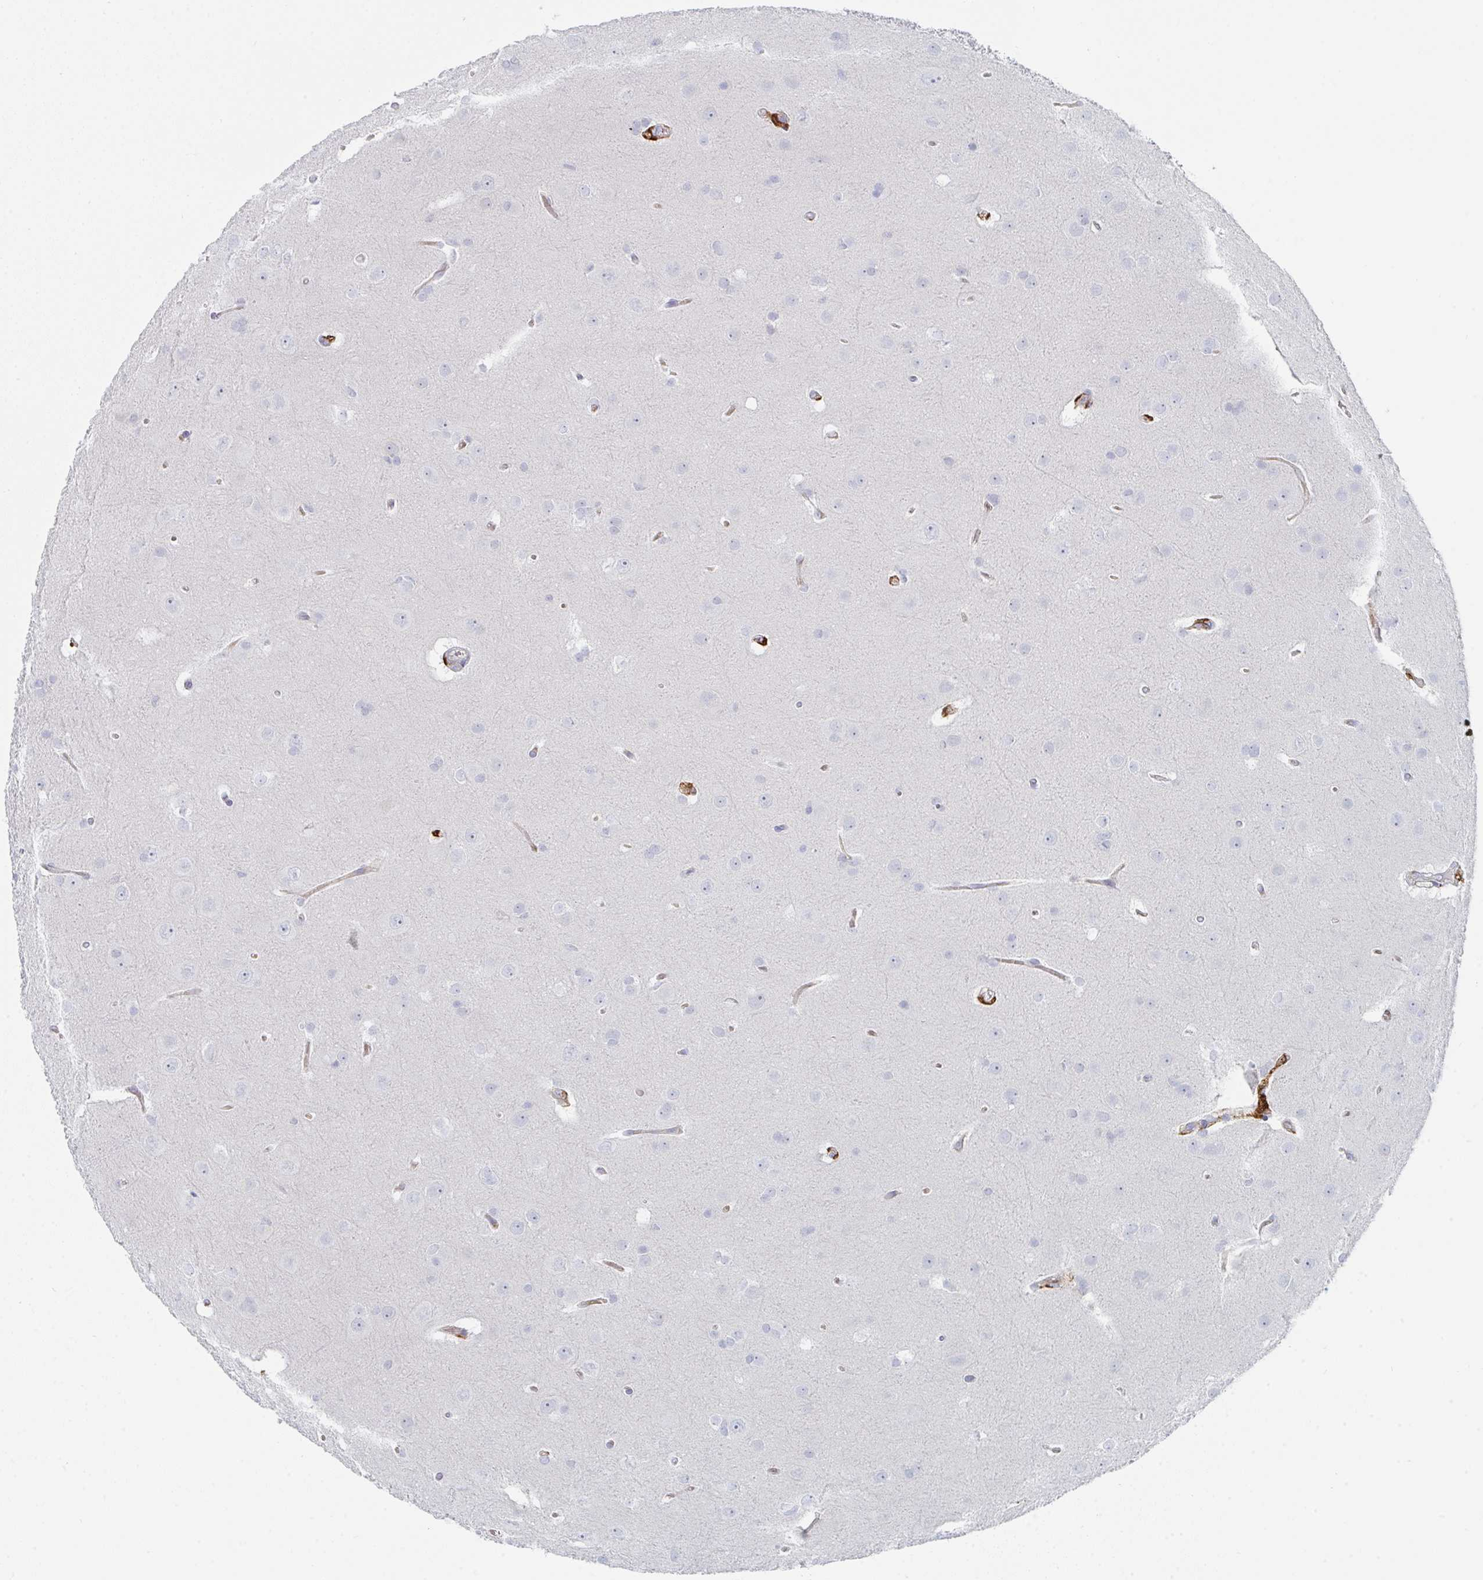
{"staining": {"intensity": "negative", "quantity": "none", "location": "none"}, "tissue": "glioma", "cell_type": "Tumor cells", "image_type": "cancer", "snomed": [{"axis": "morphology", "description": "Glioma, malignant, Low grade"}, {"axis": "topography", "description": "Brain"}], "caption": "Tumor cells are negative for brown protein staining in glioma.", "gene": "DAB2", "patient": {"sex": "female", "age": 32}}